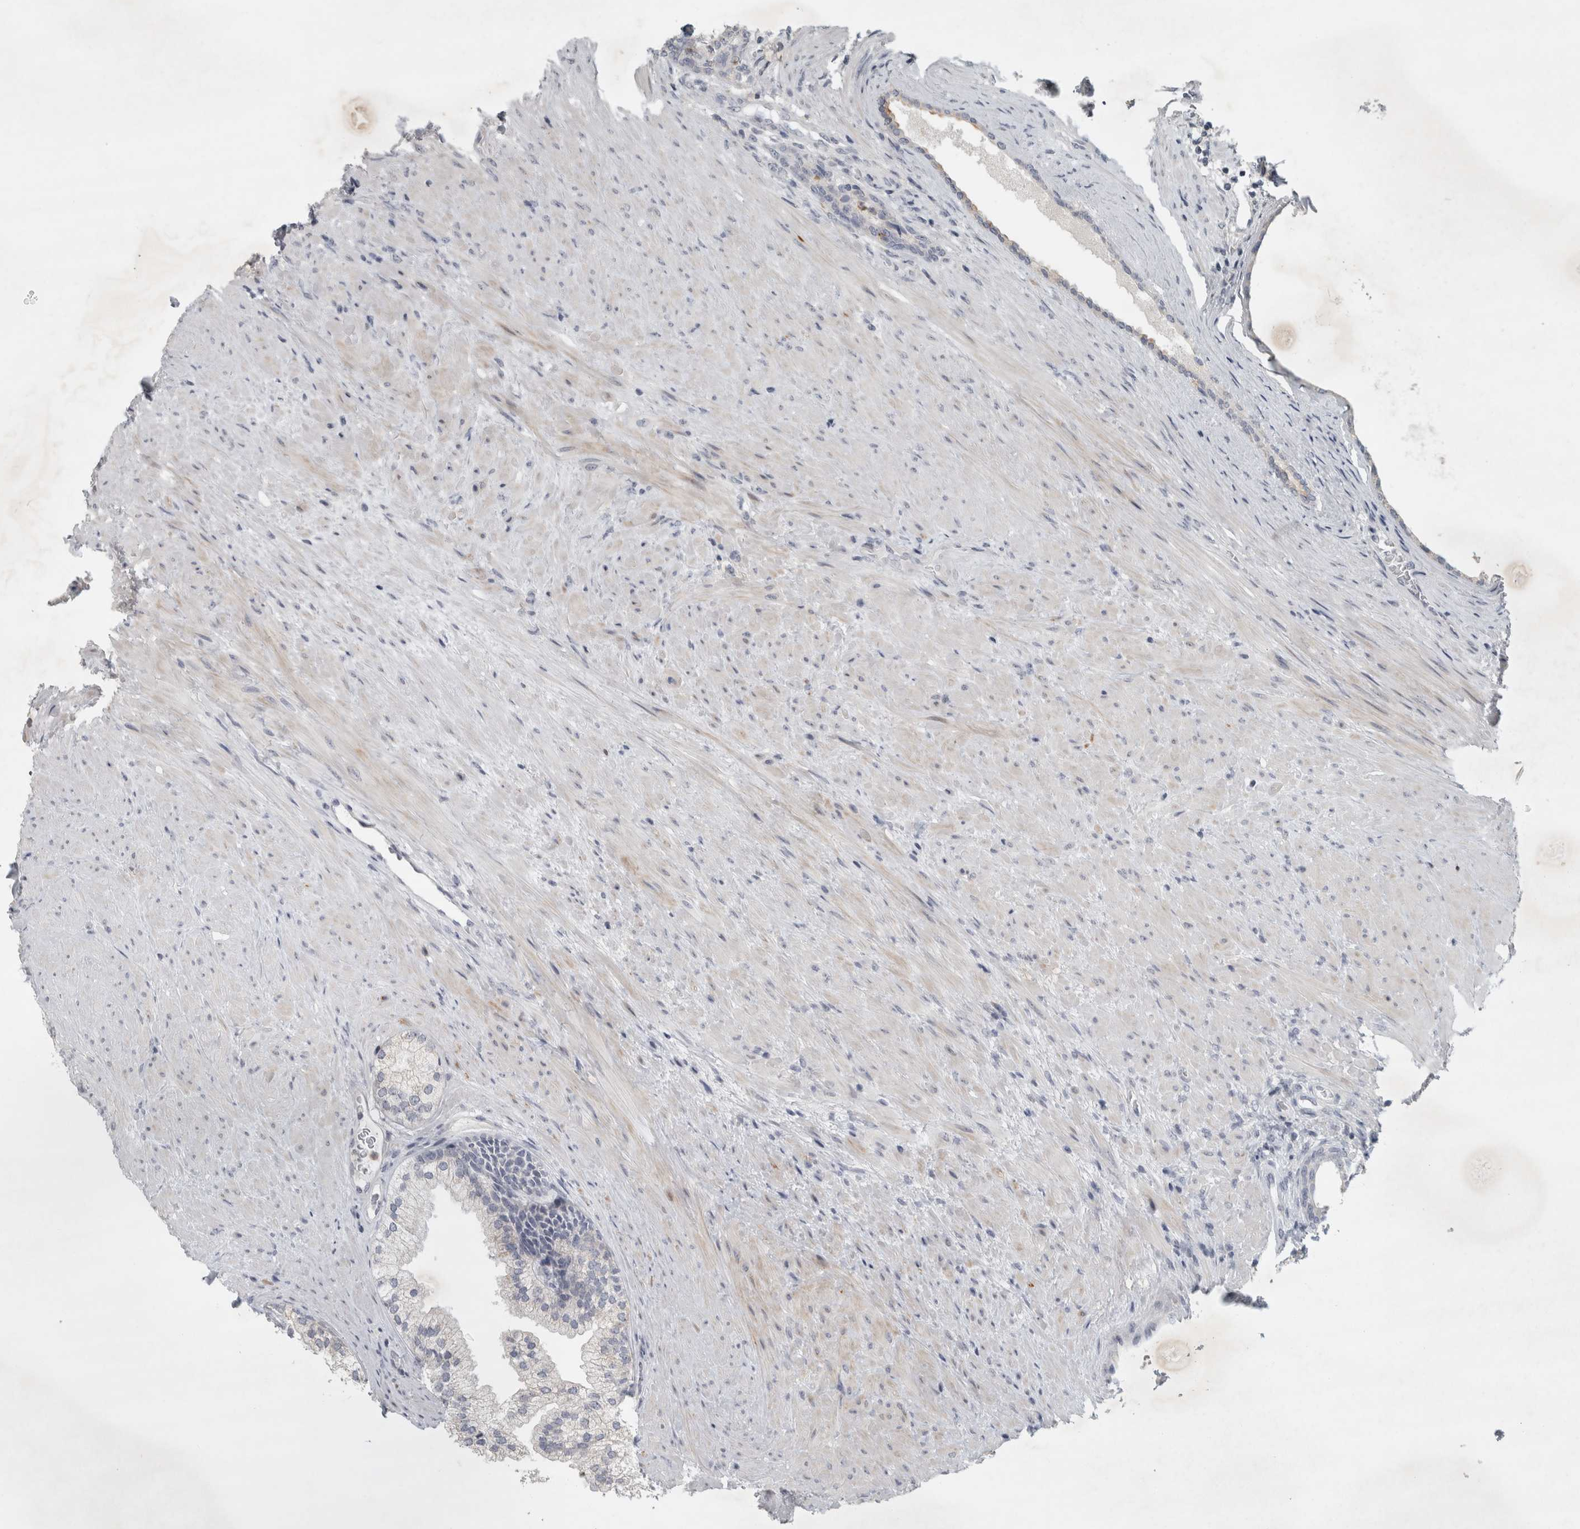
{"staining": {"intensity": "negative", "quantity": "none", "location": "none"}, "tissue": "prostate", "cell_type": "Glandular cells", "image_type": "normal", "snomed": [{"axis": "morphology", "description": "Normal tissue, NOS"}, {"axis": "topography", "description": "Prostate"}], "caption": "The micrograph demonstrates no significant positivity in glandular cells of prostate.", "gene": "PTPRN2", "patient": {"sex": "male", "age": 76}}